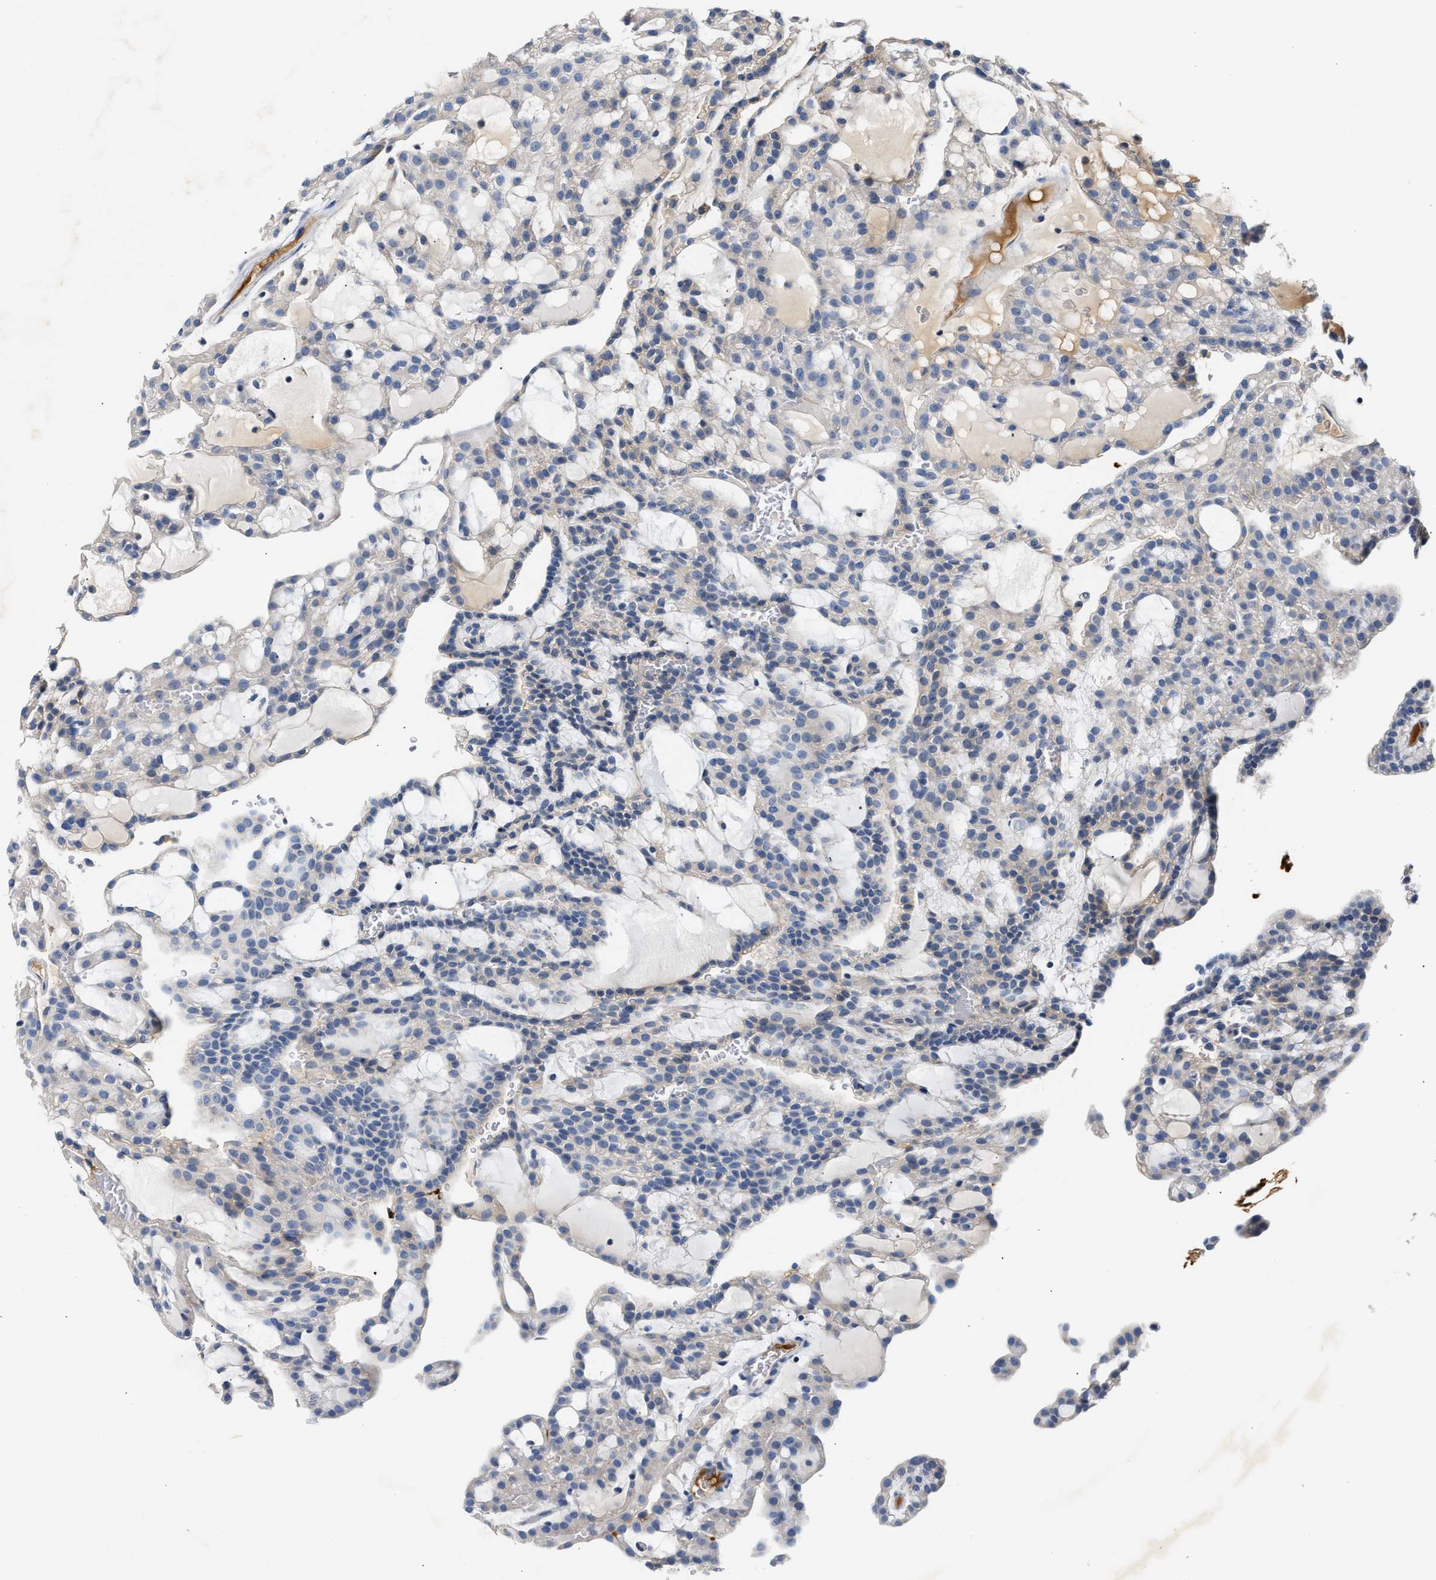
{"staining": {"intensity": "negative", "quantity": "none", "location": "none"}, "tissue": "renal cancer", "cell_type": "Tumor cells", "image_type": "cancer", "snomed": [{"axis": "morphology", "description": "Adenocarcinoma, NOS"}, {"axis": "topography", "description": "Kidney"}], "caption": "A histopathology image of adenocarcinoma (renal) stained for a protein demonstrates no brown staining in tumor cells.", "gene": "TUT7", "patient": {"sex": "male", "age": 63}}